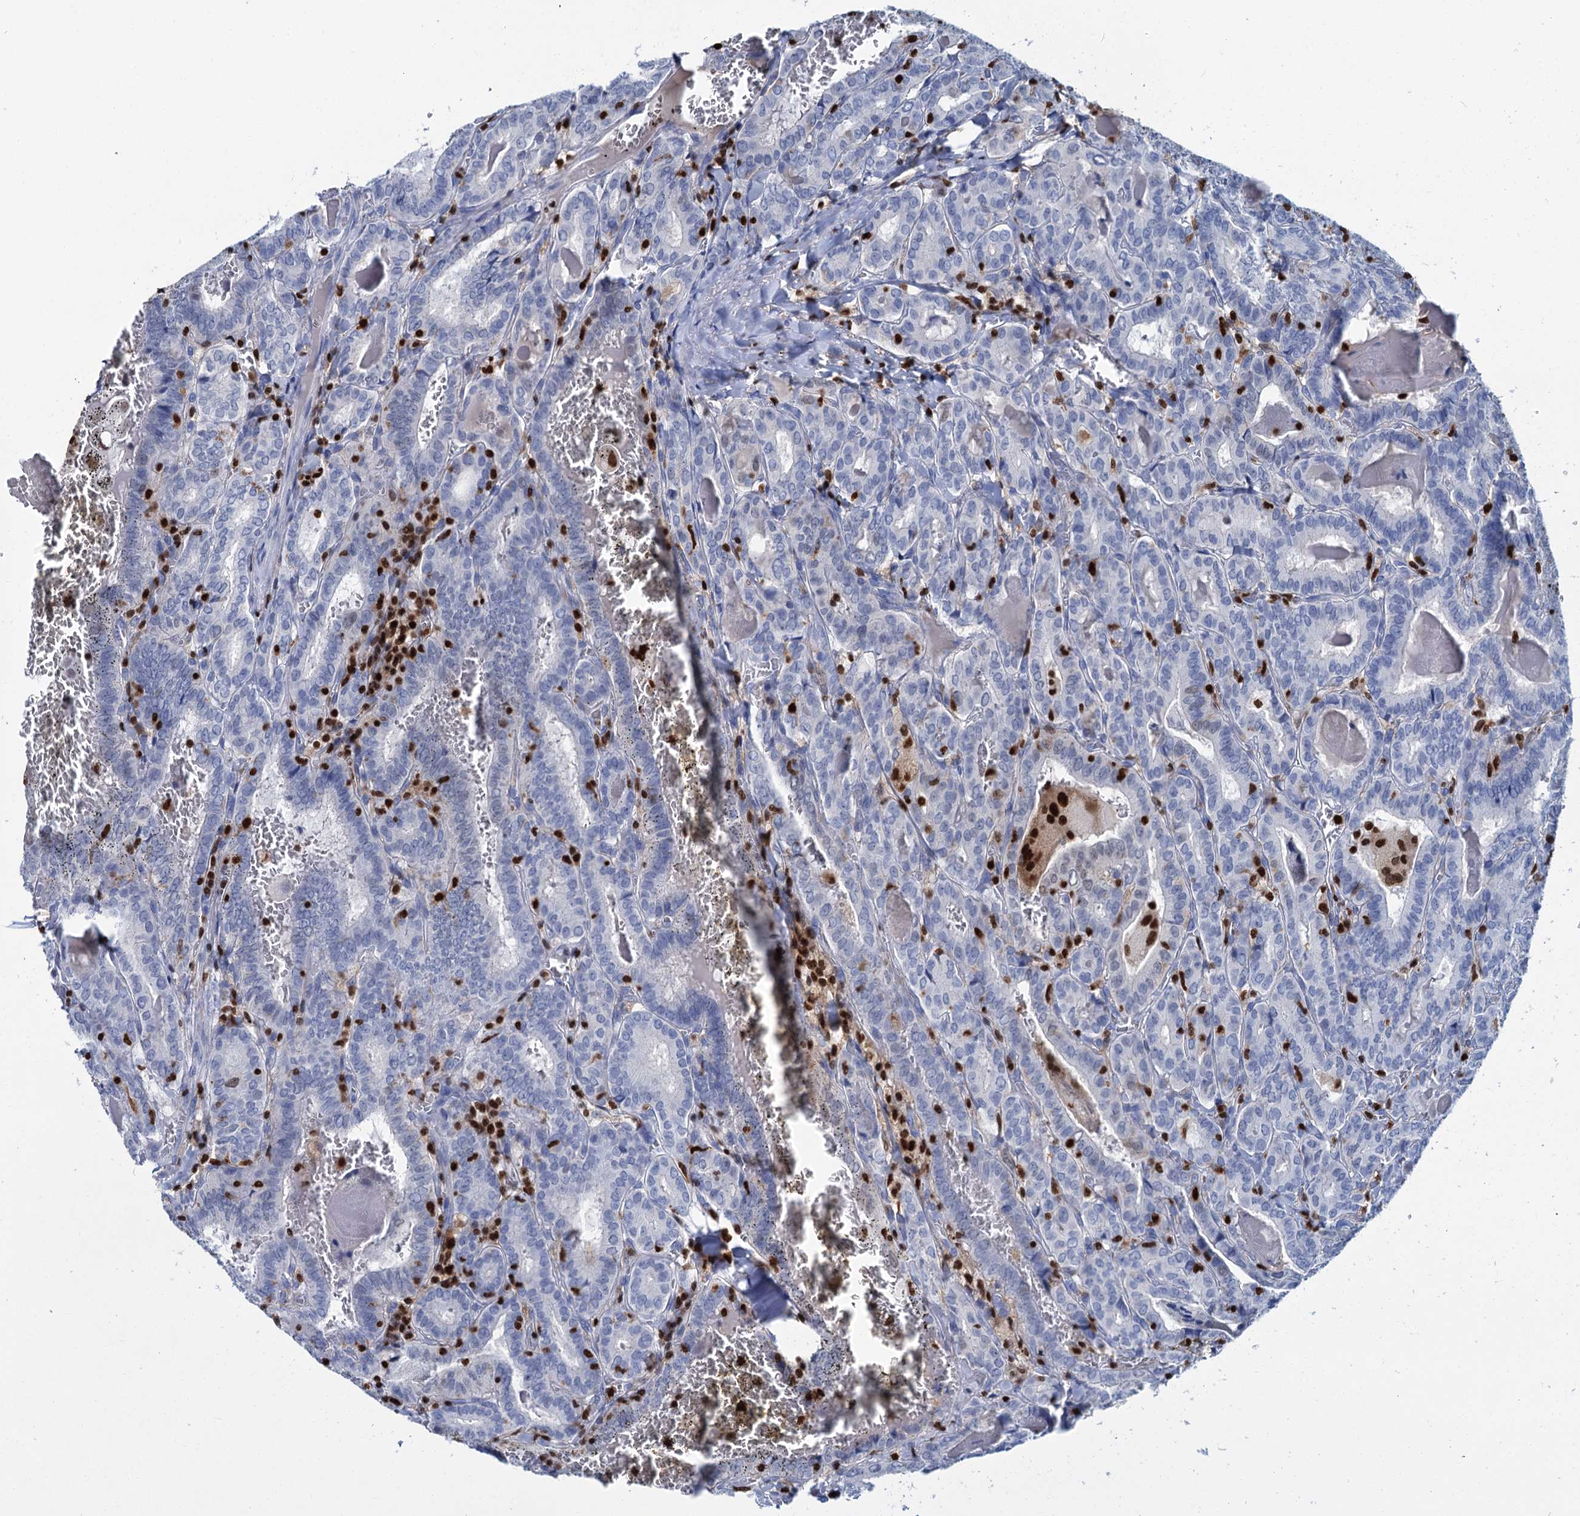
{"staining": {"intensity": "moderate", "quantity": "<25%", "location": "nuclear"}, "tissue": "thyroid cancer", "cell_type": "Tumor cells", "image_type": "cancer", "snomed": [{"axis": "morphology", "description": "Papillary adenocarcinoma, NOS"}, {"axis": "topography", "description": "Thyroid gland"}], "caption": "Tumor cells show low levels of moderate nuclear staining in approximately <25% of cells in thyroid cancer (papillary adenocarcinoma). (Stains: DAB (3,3'-diaminobenzidine) in brown, nuclei in blue, Microscopy: brightfield microscopy at high magnification).", "gene": "CELF2", "patient": {"sex": "female", "age": 72}}